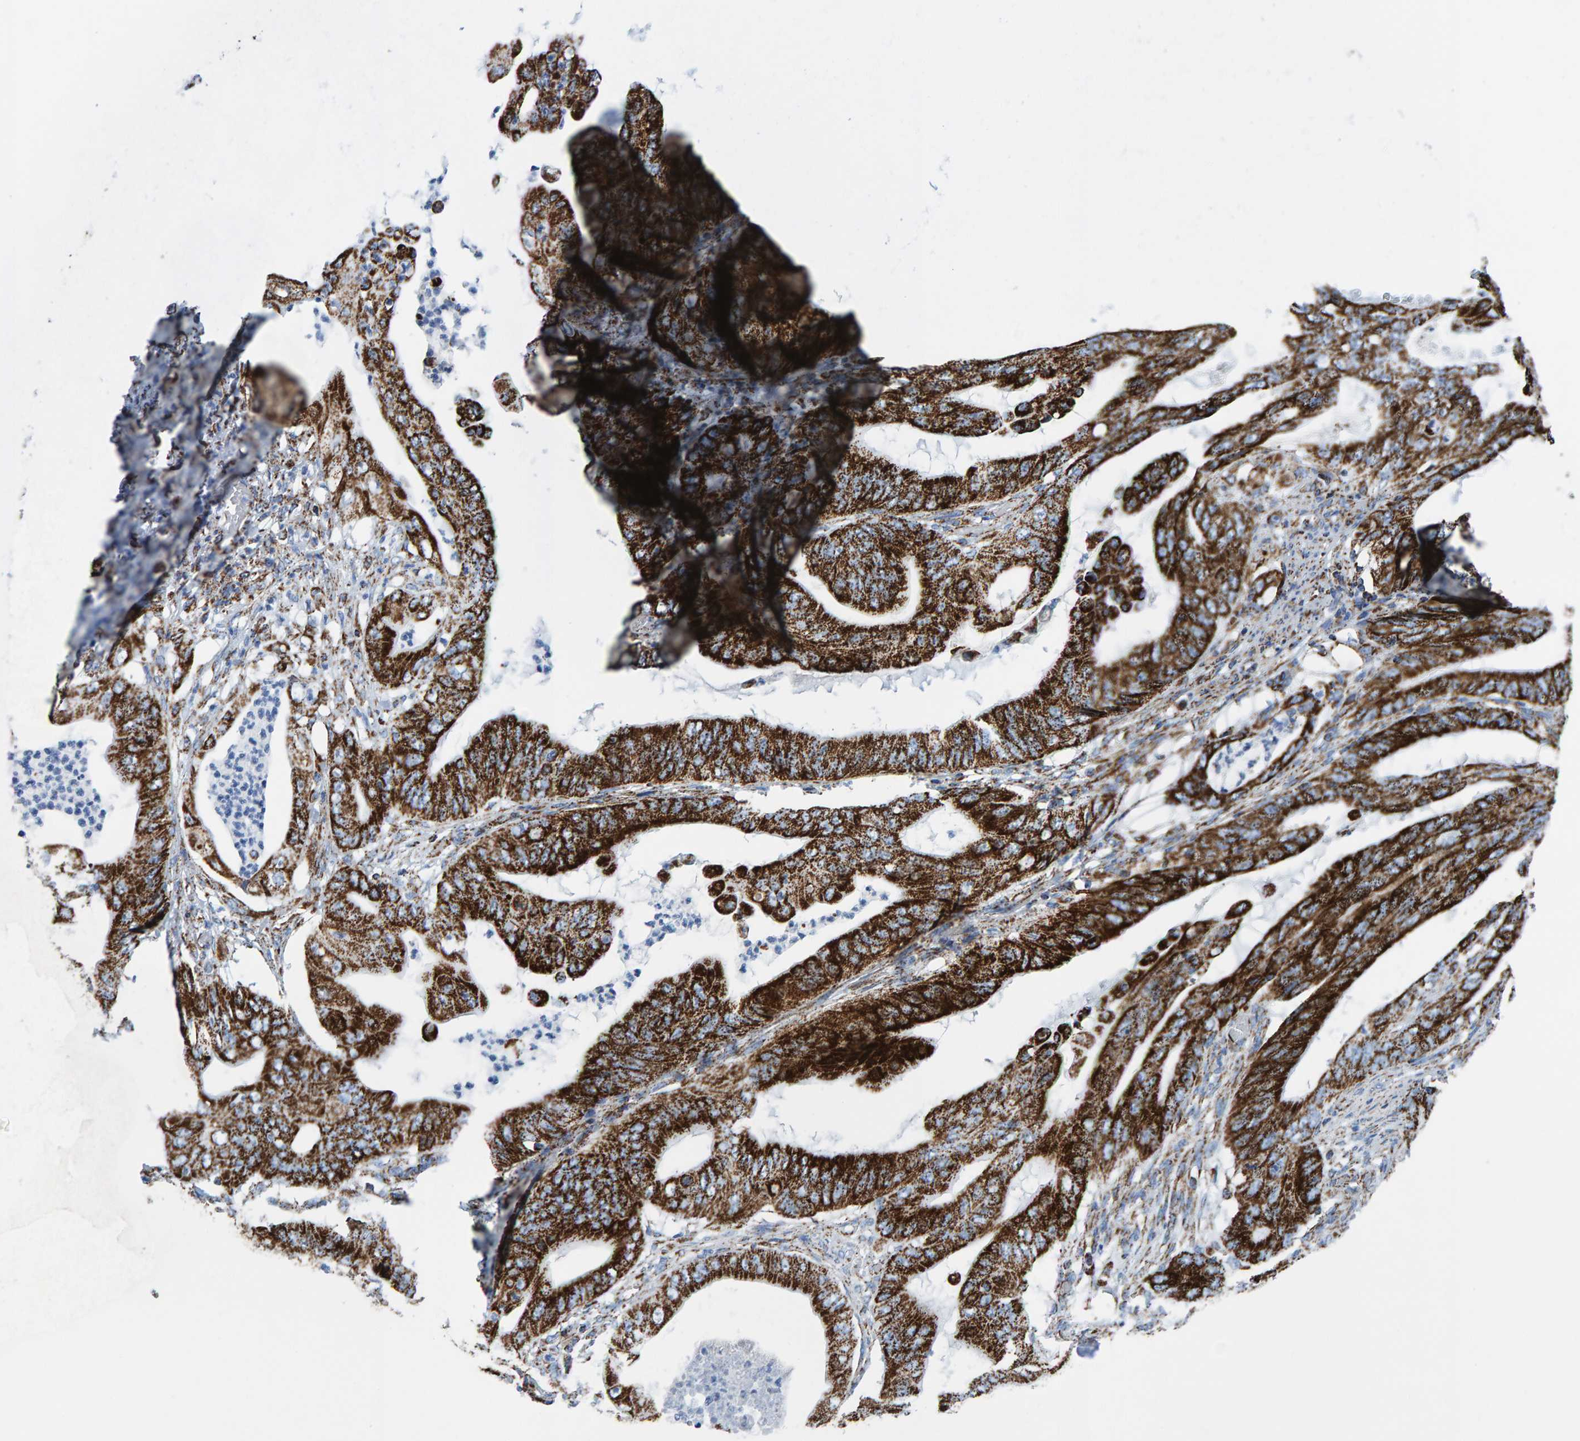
{"staining": {"intensity": "strong", "quantity": ">75%", "location": "cytoplasmic/membranous"}, "tissue": "stomach cancer", "cell_type": "Tumor cells", "image_type": "cancer", "snomed": [{"axis": "morphology", "description": "Adenocarcinoma, NOS"}, {"axis": "topography", "description": "Stomach"}], "caption": "Immunohistochemistry (DAB (3,3'-diaminobenzidine)) staining of human adenocarcinoma (stomach) displays strong cytoplasmic/membranous protein staining in about >75% of tumor cells. Using DAB (3,3'-diaminobenzidine) (brown) and hematoxylin (blue) stains, captured at high magnification using brightfield microscopy.", "gene": "ENSG00000262660", "patient": {"sex": "female", "age": 73}}